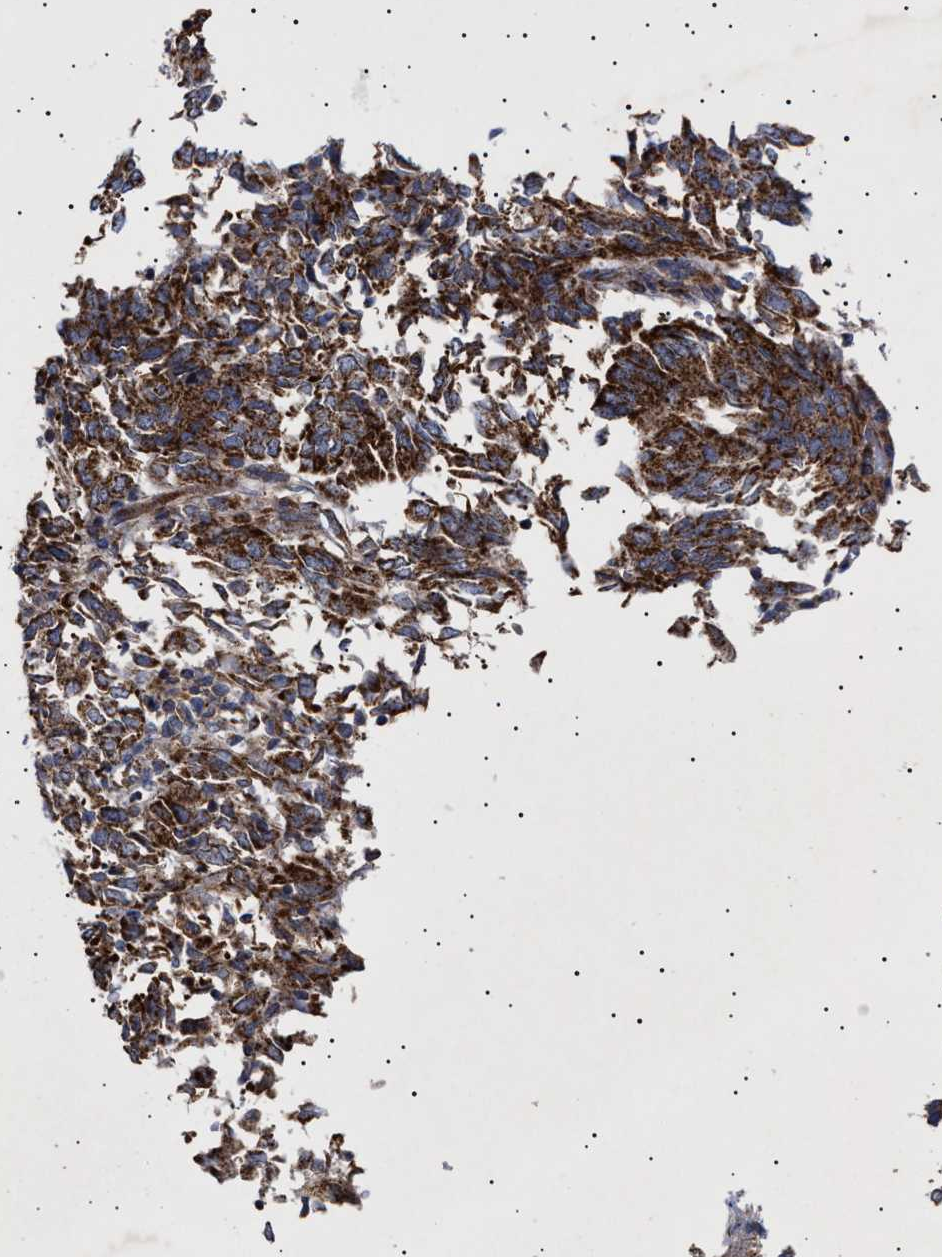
{"staining": {"intensity": "strong", "quantity": ">75%", "location": "cytoplasmic/membranous"}, "tissue": "endometrial cancer", "cell_type": "Tumor cells", "image_type": "cancer", "snomed": [{"axis": "morphology", "description": "Adenocarcinoma, NOS"}, {"axis": "topography", "description": "Endometrium"}], "caption": "Protein expression analysis of human endometrial cancer (adenocarcinoma) reveals strong cytoplasmic/membranous staining in about >75% of tumor cells.", "gene": "MRPL10", "patient": {"sex": "female", "age": 80}}